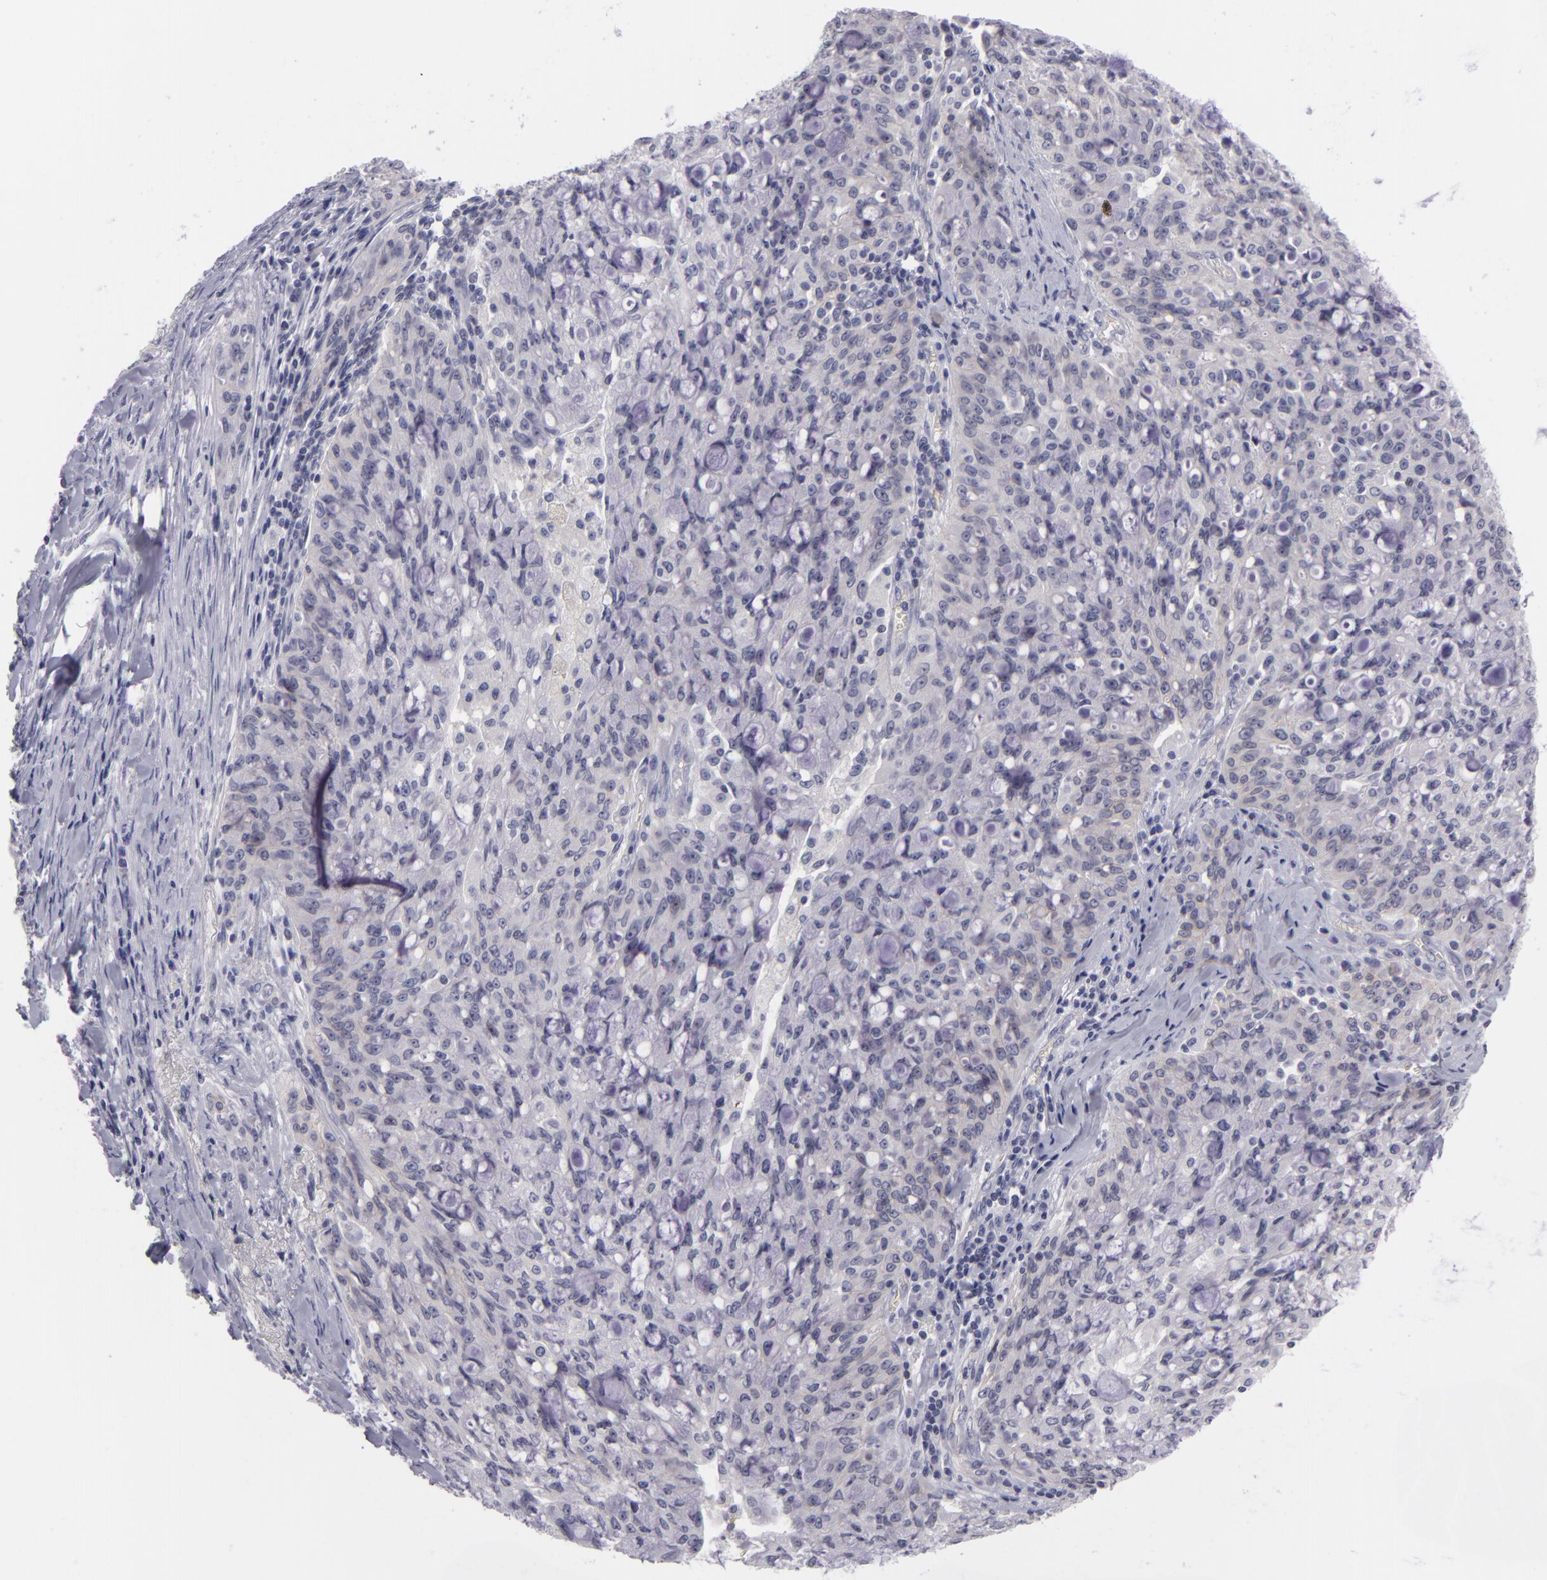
{"staining": {"intensity": "negative", "quantity": "none", "location": "none"}, "tissue": "lung cancer", "cell_type": "Tumor cells", "image_type": "cancer", "snomed": [{"axis": "morphology", "description": "Adenocarcinoma, NOS"}, {"axis": "topography", "description": "Lung"}], "caption": "Tumor cells are negative for protein expression in human lung cancer (adenocarcinoma).", "gene": "CTNNB1", "patient": {"sex": "female", "age": 44}}